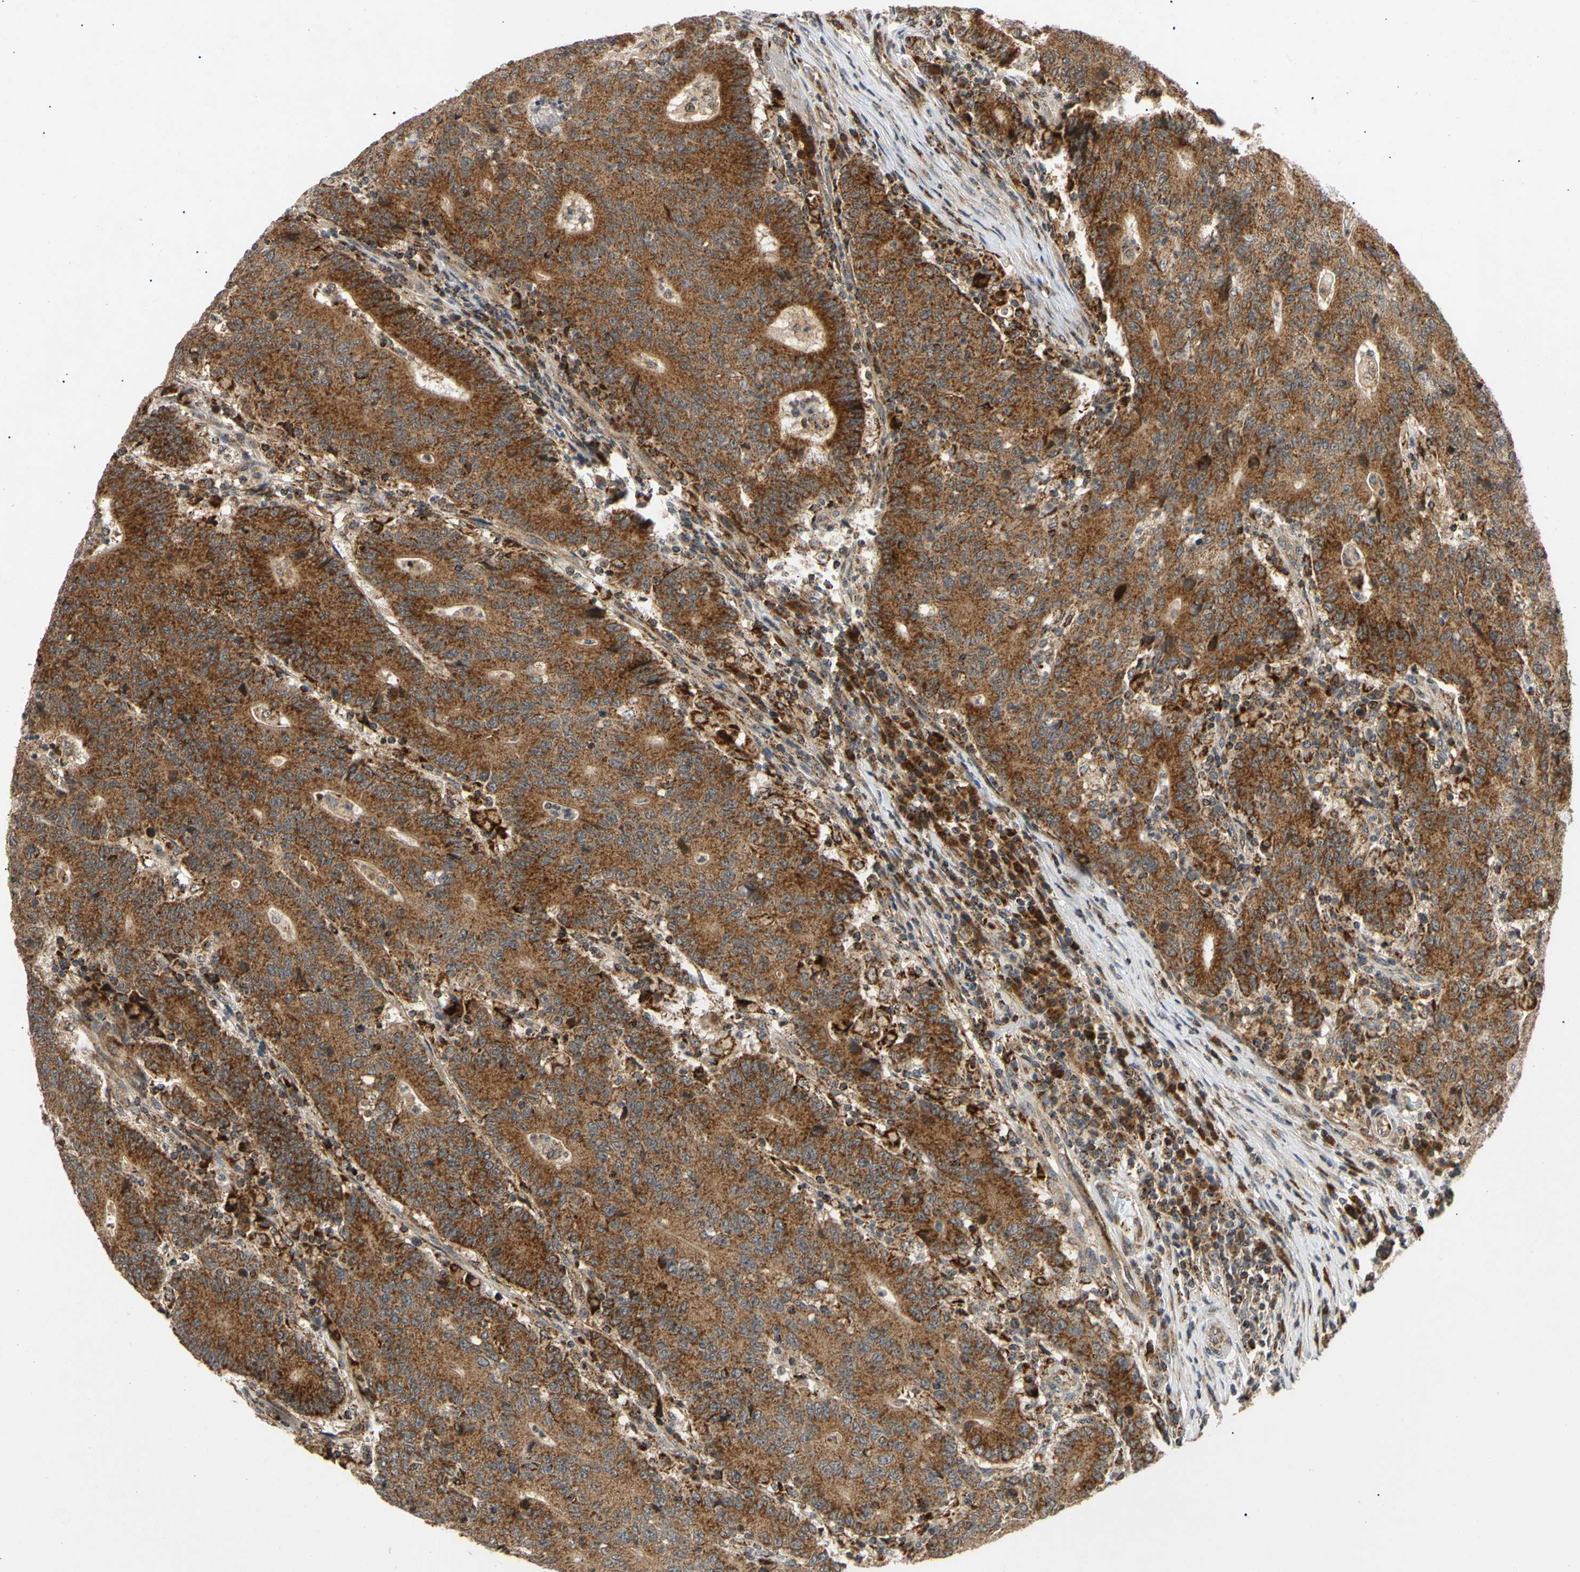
{"staining": {"intensity": "strong", "quantity": ">75%", "location": "cytoplasmic/membranous"}, "tissue": "colorectal cancer", "cell_type": "Tumor cells", "image_type": "cancer", "snomed": [{"axis": "morphology", "description": "Normal tissue, NOS"}, {"axis": "morphology", "description": "Adenocarcinoma, NOS"}, {"axis": "topography", "description": "Colon"}], "caption": "Immunohistochemical staining of human colorectal cancer (adenocarcinoma) reveals high levels of strong cytoplasmic/membranous protein expression in about >75% of tumor cells. The staining is performed using DAB (3,3'-diaminobenzidine) brown chromogen to label protein expression. The nuclei are counter-stained blue using hematoxylin.", "gene": "MRPS22", "patient": {"sex": "female", "age": 75}}